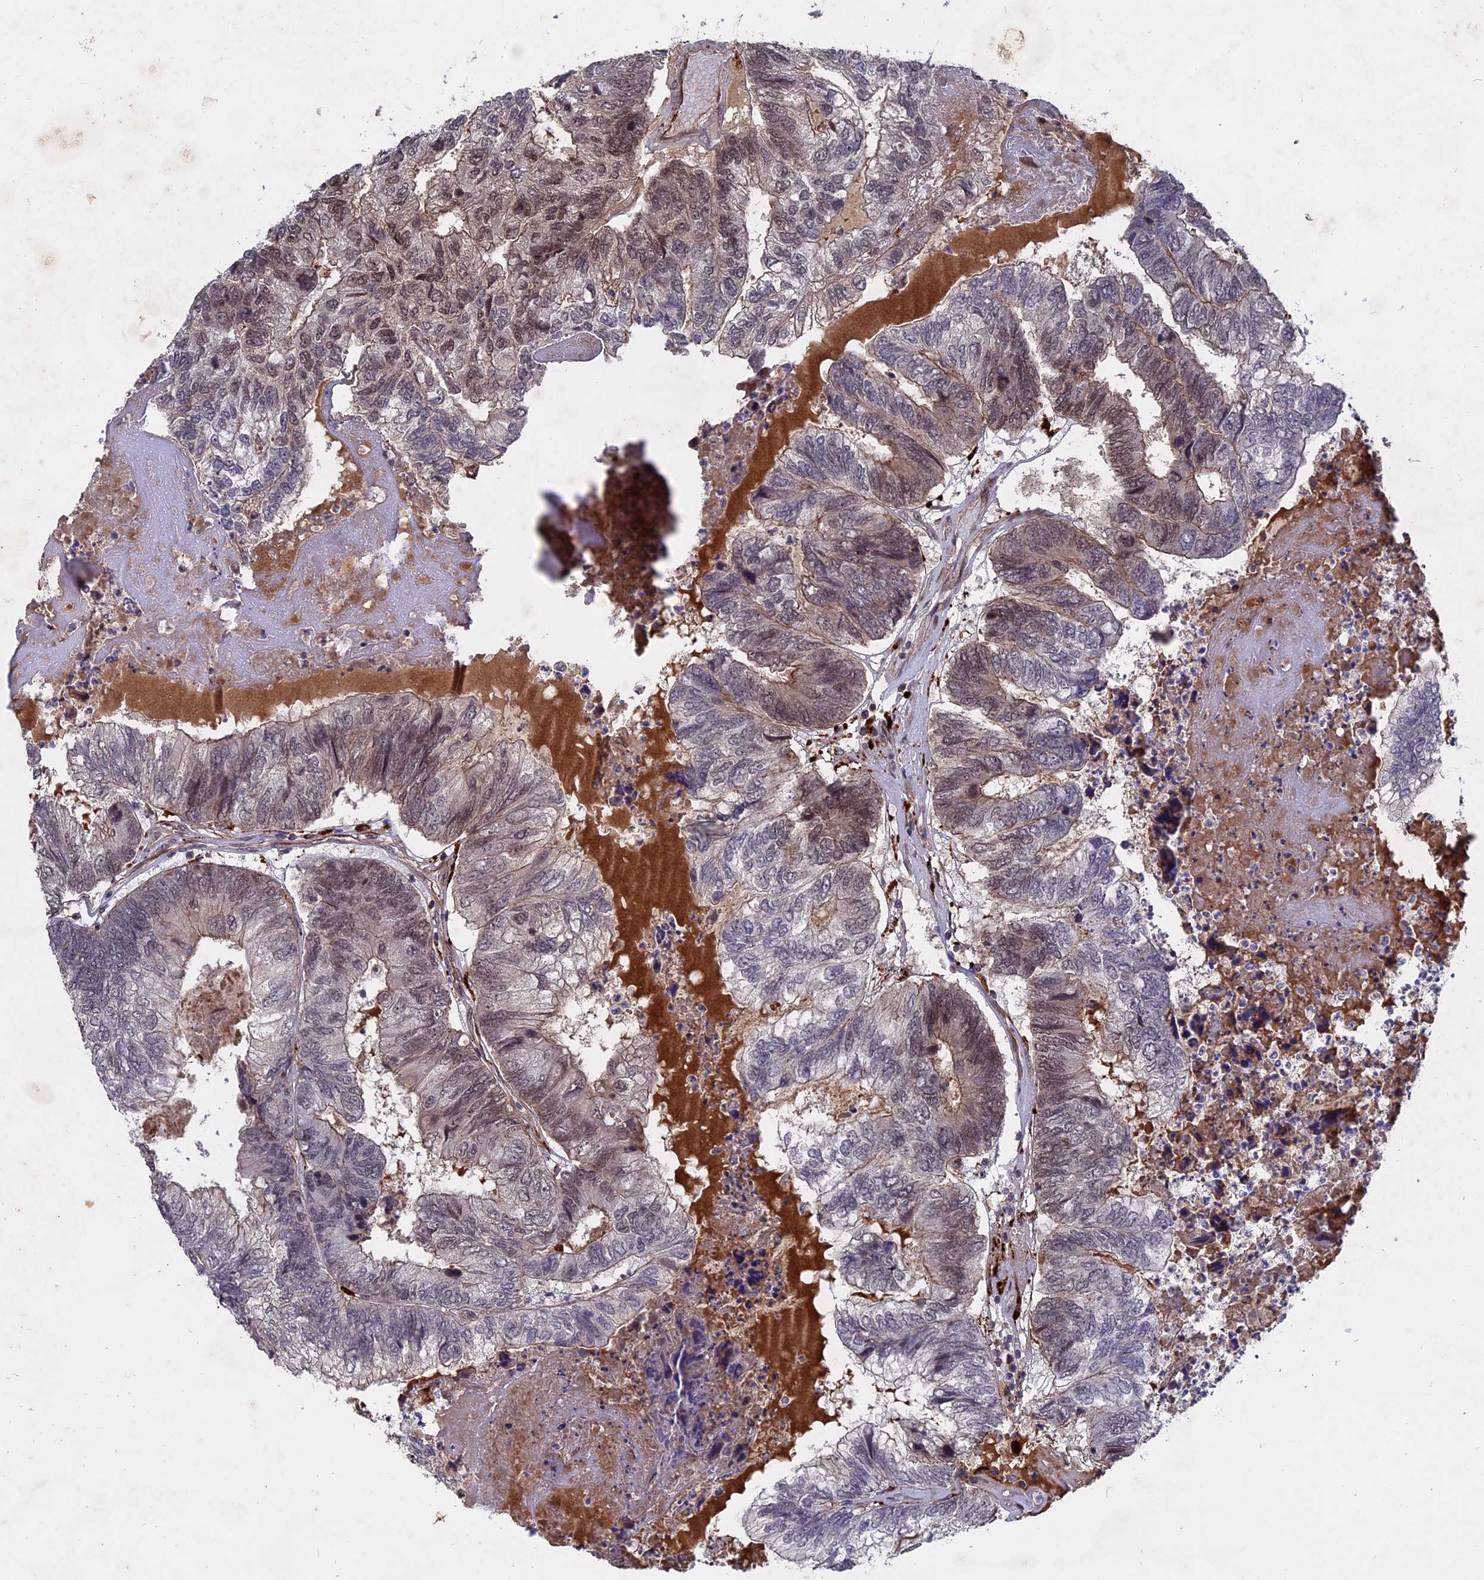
{"staining": {"intensity": "weak", "quantity": "25%-75%", "location": "cytoplasmic/membranous,nuclear"}, "tissue": "colorectal cancer", "cell_type": "Tumor cells", "image_type": "cancer", "snomed": [{"axis": "morphology", "description": "Adenocarcinoma, NOS"}, {"axis": "topography", "description": "Colon"}], "caption": "Immunohistochemistry staining of colorectal cancer, which displays low levels of weak cytoplasmic/membranous and nuclear staining in about 25%-75% of tumor cells indicating weak cytoplasmic/membranous and nuclear protein staining. The staining was performed using DAB (brown) for protein detection and nuclei were counterstained in hematoxylin (blue).", "gene": "NOSIP", "patient": {"sex": "female", "age": 67}}